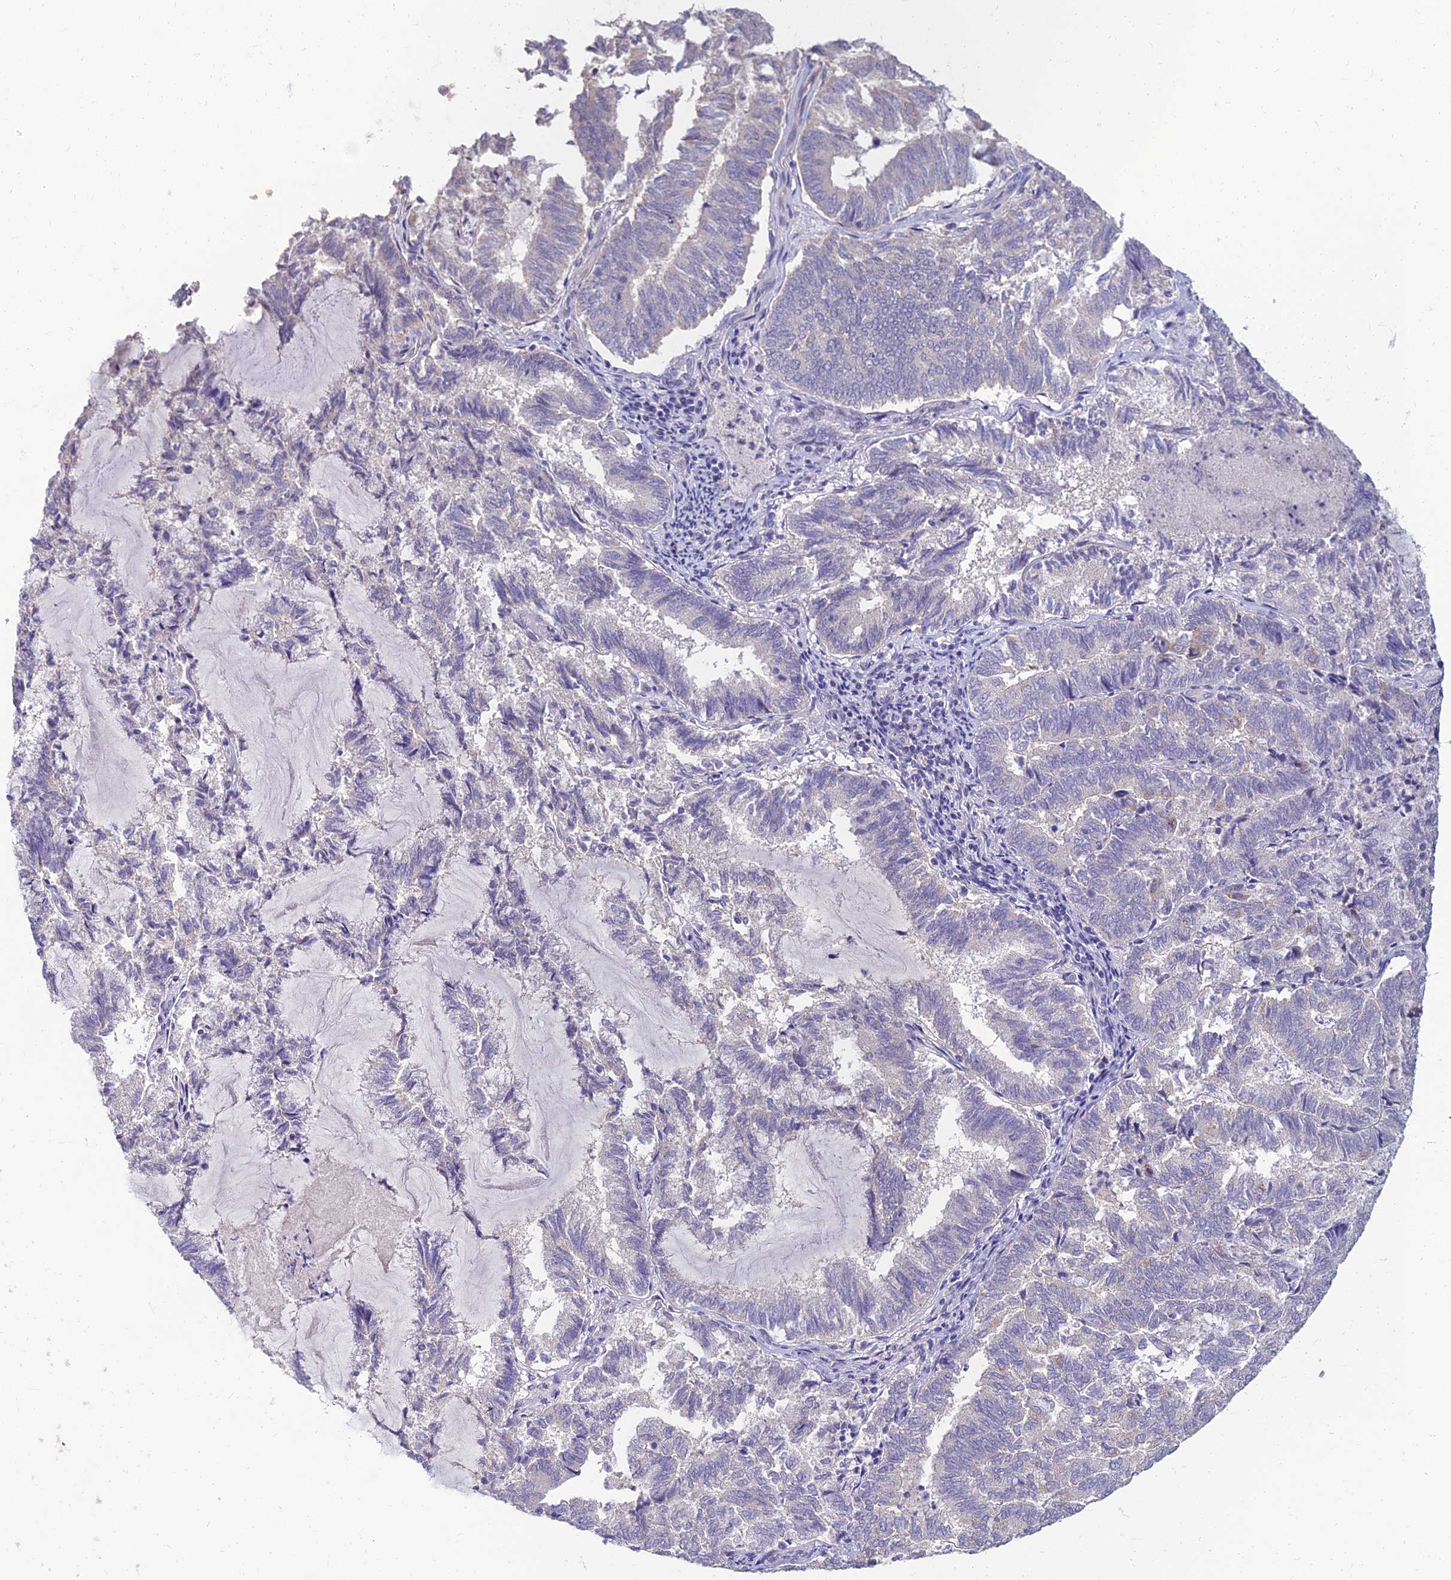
{"staining": {"intensity": "moderate", "quantity": "<25%", "location": "cytoplasmic/membranous"}, "tissue": "endometrial cancer", "cell_type": "Tumor cells", "image_type": "cancer", "snomed": [{"axis": "morphology", "description": "Adenocarcinoma, NOS"}, {"axis": "topography", "description": "Endometrium"}], "caption": "Protein staining demonstrates moderate cytoplasmic/membranous expression in about <25% of tumor cells in endometrial cancer (adenocarcinoma).", "gene": "NPY", "patient": {"sex": "female", "age": 80}}